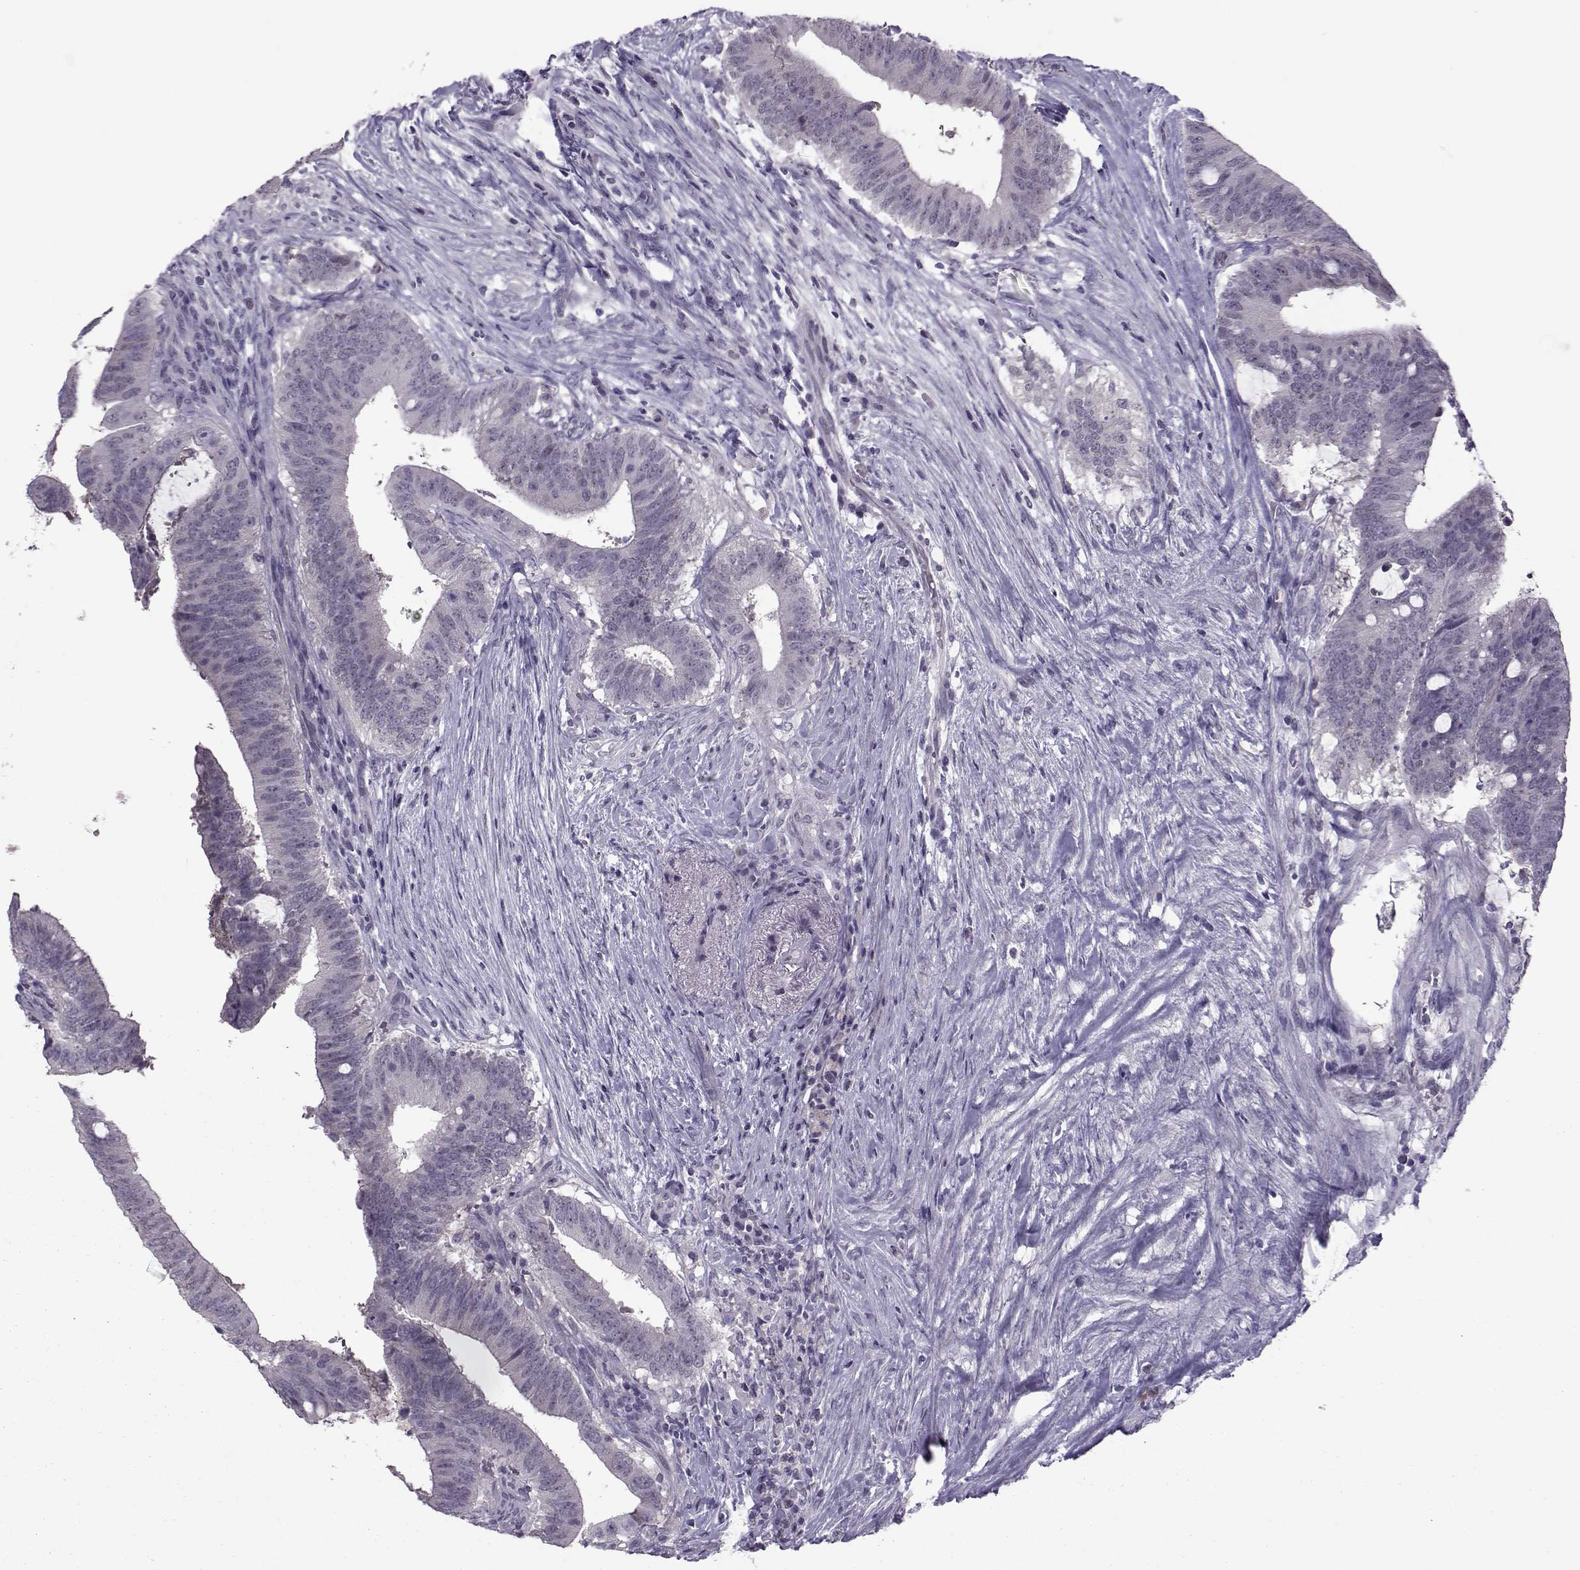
{"staining": {"intensity": "negative", "quantity": "none", "location": "none"}, "tissue": "colorectal cancer", "cell_type": "Tumor cells", "image_type": "cancer", "snomed": [{"axis": "morphology", "description": "Adenocarcinoma, NOS"}, {"axis": "topography", "description": "Colon"}], "caption": "Colorectal cancer (adenocarcinoma) stained for a protein using immunohistochemistry exhibits no staining tumor cells.", "gene": "ASRGL1", "patient": {"sex": "female", "age": 43}}